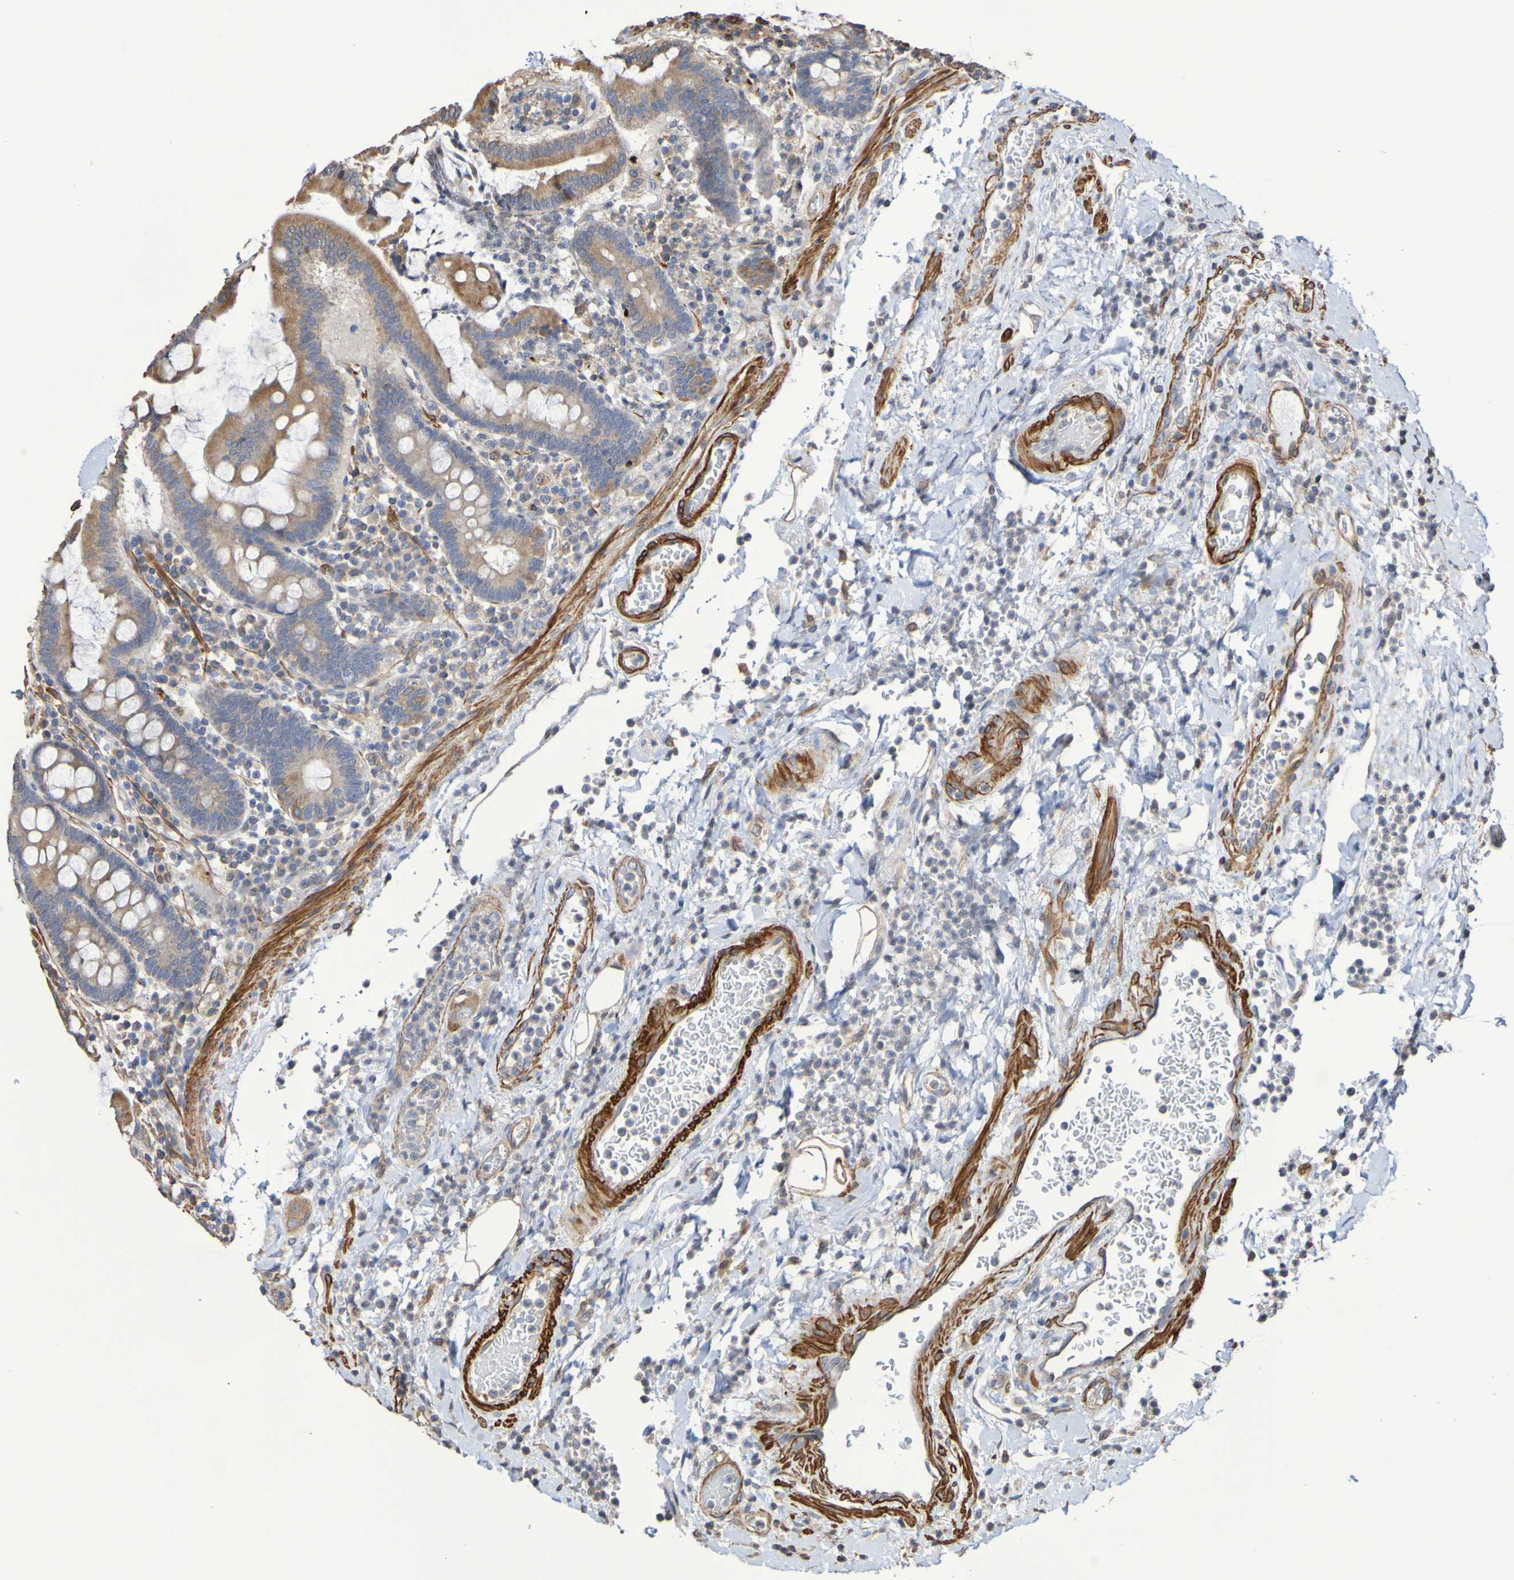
{"staining": {"intensity": "moderate", "quantity": ">75%", "location": "cytoplasmic/membranous"}, "tissue": "stomach", "cell_type": "Glandular cells", "image_type": "normal", "snomed": [{"axis": "morphology", "description": "Normal tissue, NOS"}, {"axis": "topography", "description": "Stomach, upper"}], "caption": "Immunohistochemistry of benign stomach exhibits medium levels of moderate cytoplasmic/membranous positivity in about >75% of glandular cells.", "gene": "RAB11A", "patient": {"sex": "male", "age": 68}}